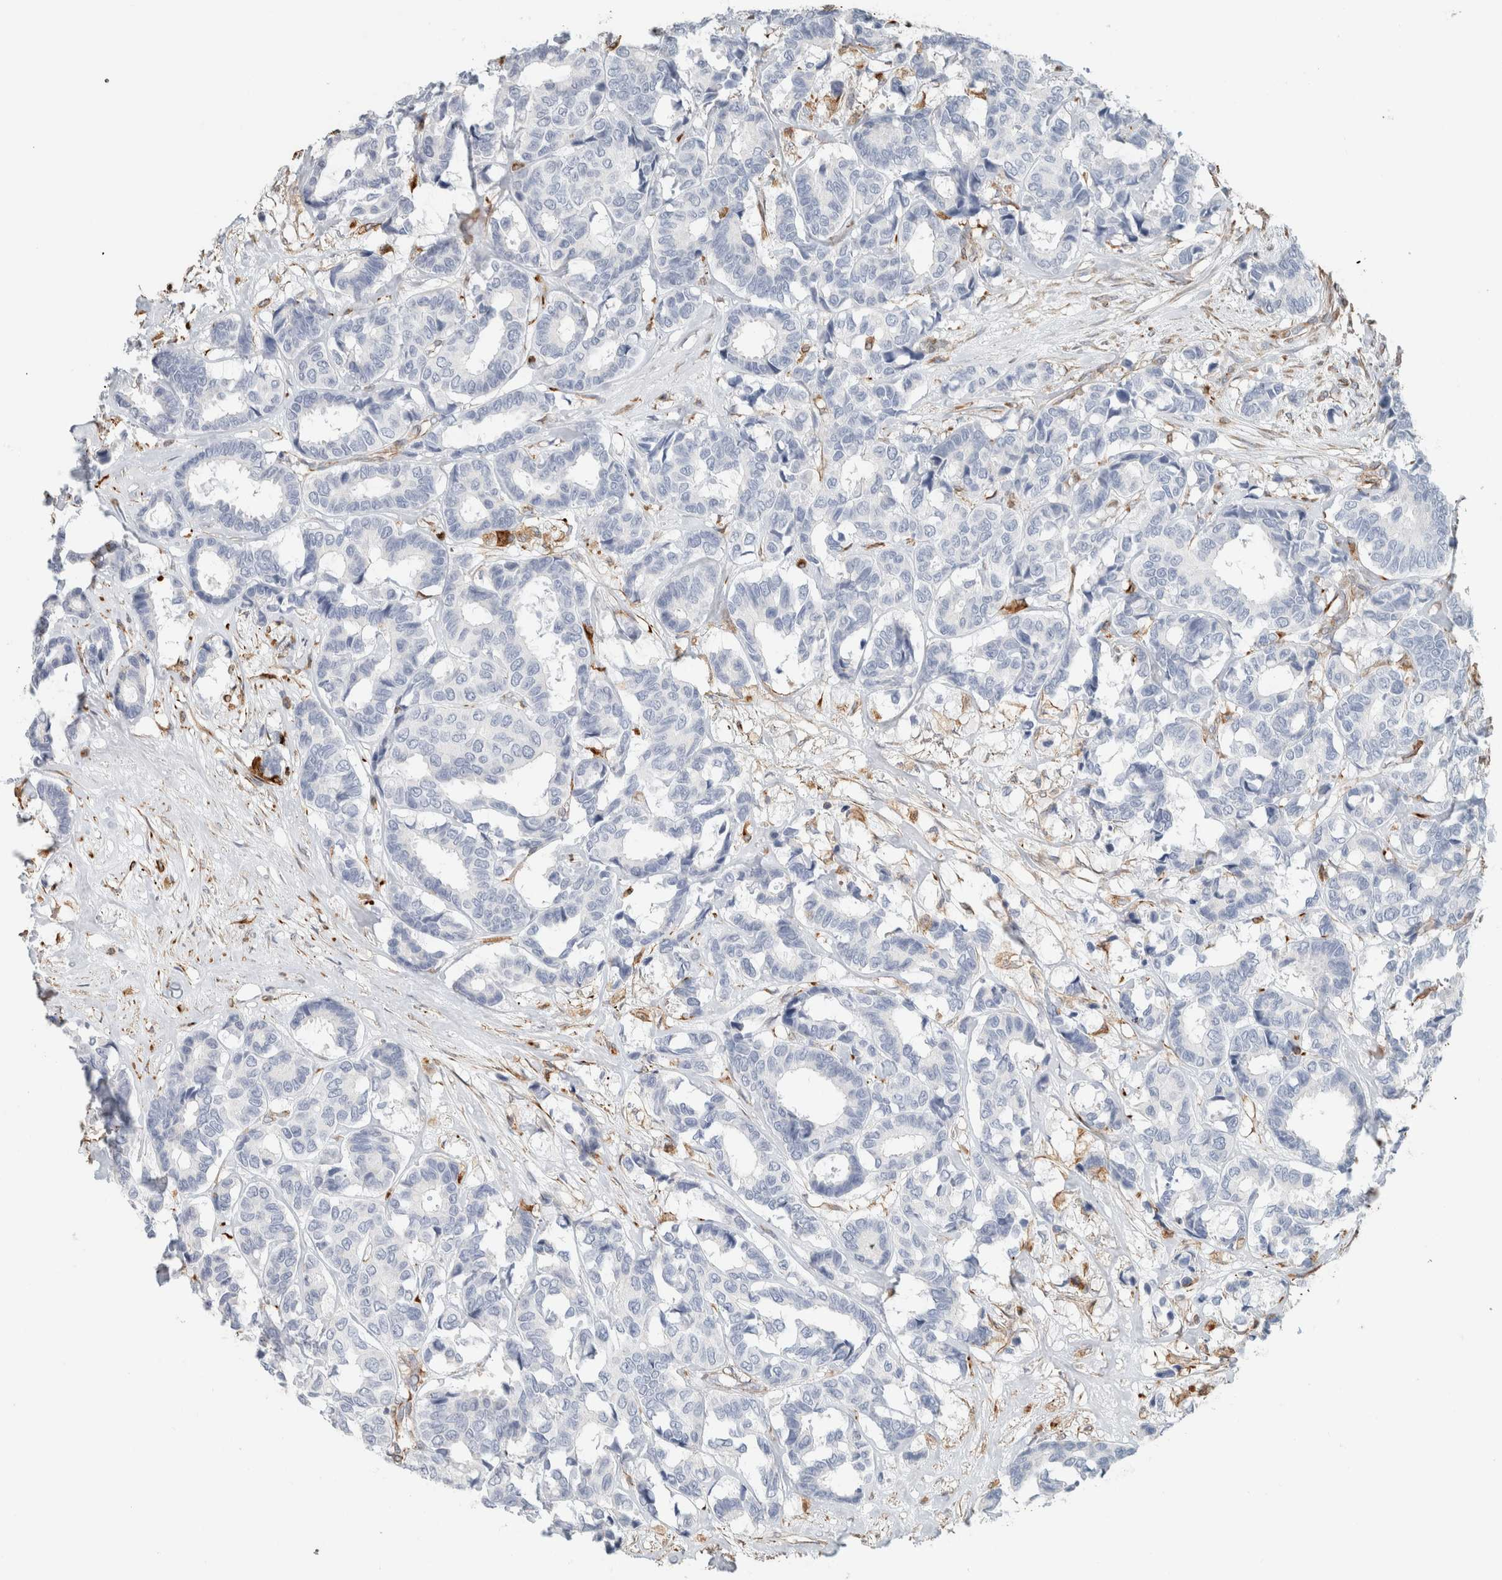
{"staining": {"intensity": "negative", "quantity": "none", "location": "none"}, "tissue": "breast cancer", "cell_type": "Tumor cells", "image_type": "cancer", "snomed": [{"axis": "morphology", "description": "Duct carcinoma"}, {"axis": "topography", "description": "Breast"}], "caption": "An immunohistochemistry (IHC) photomicrograph of breast cancer is shown. There is no staining in tumor cells of breast cancer. (Brightfield microscopy of DAB immunohistochemistry at high magnification).", "gene": "LY86", "patient": {"sex": "female", "age": 87}}